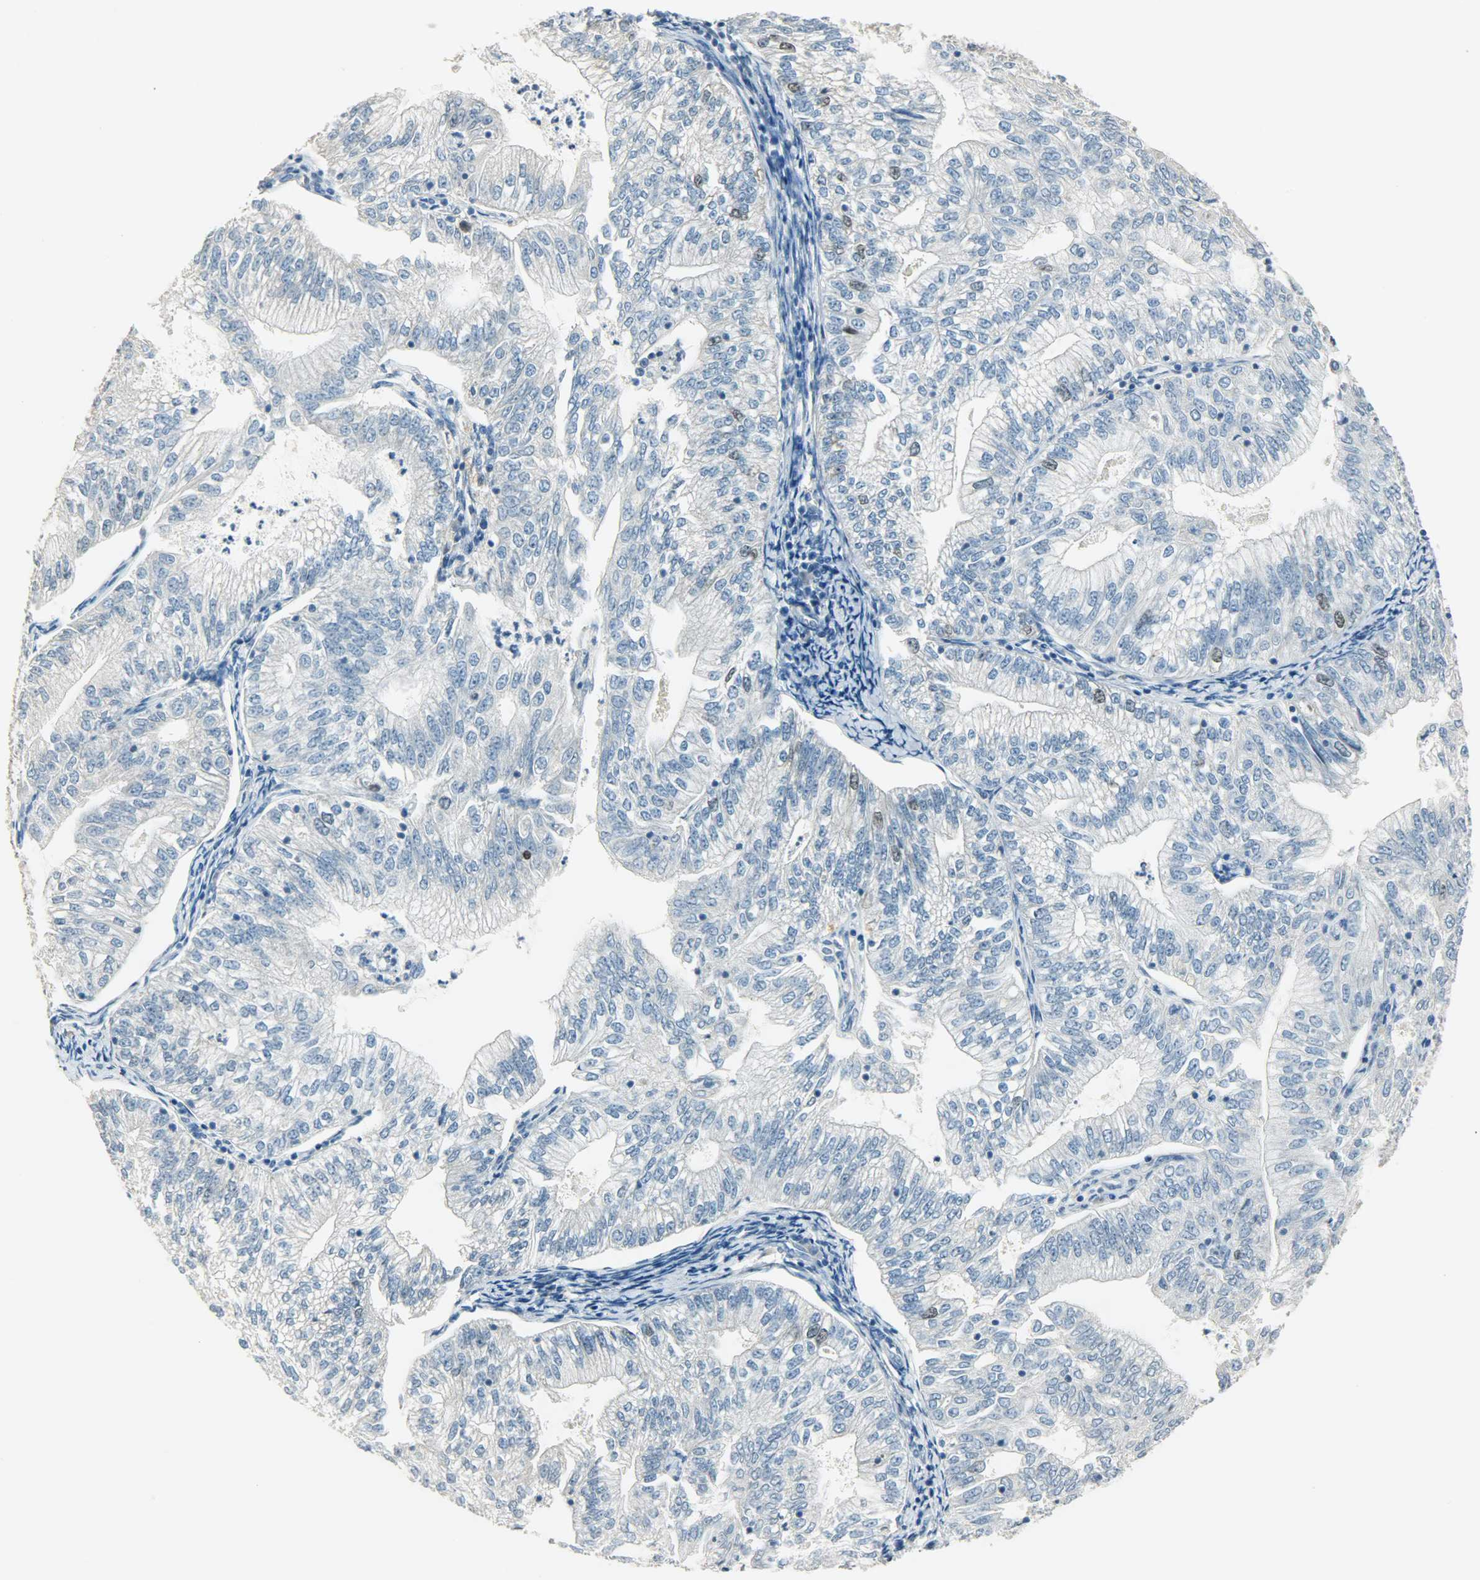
{"staining": {"intensity": "moderate", "quantity": "<25%", "location": "nuclear"}, "tissue": "endometrial cancer", "cell_type": "Tumor cells", "image_type": "cancer", "snomed": [{"axis": "morphology", "description": "Adenocarcinoma, NOS"}, {"axis": "topography", "description": "Endometrium"}], "caption": "Tumor cells demonstrate low levels of moderate nuclear staining in about <25% of cells in endometrial adenocarcinoma.", "gene": "TPX2", "patient": {"sex": "female", "age": 69}}